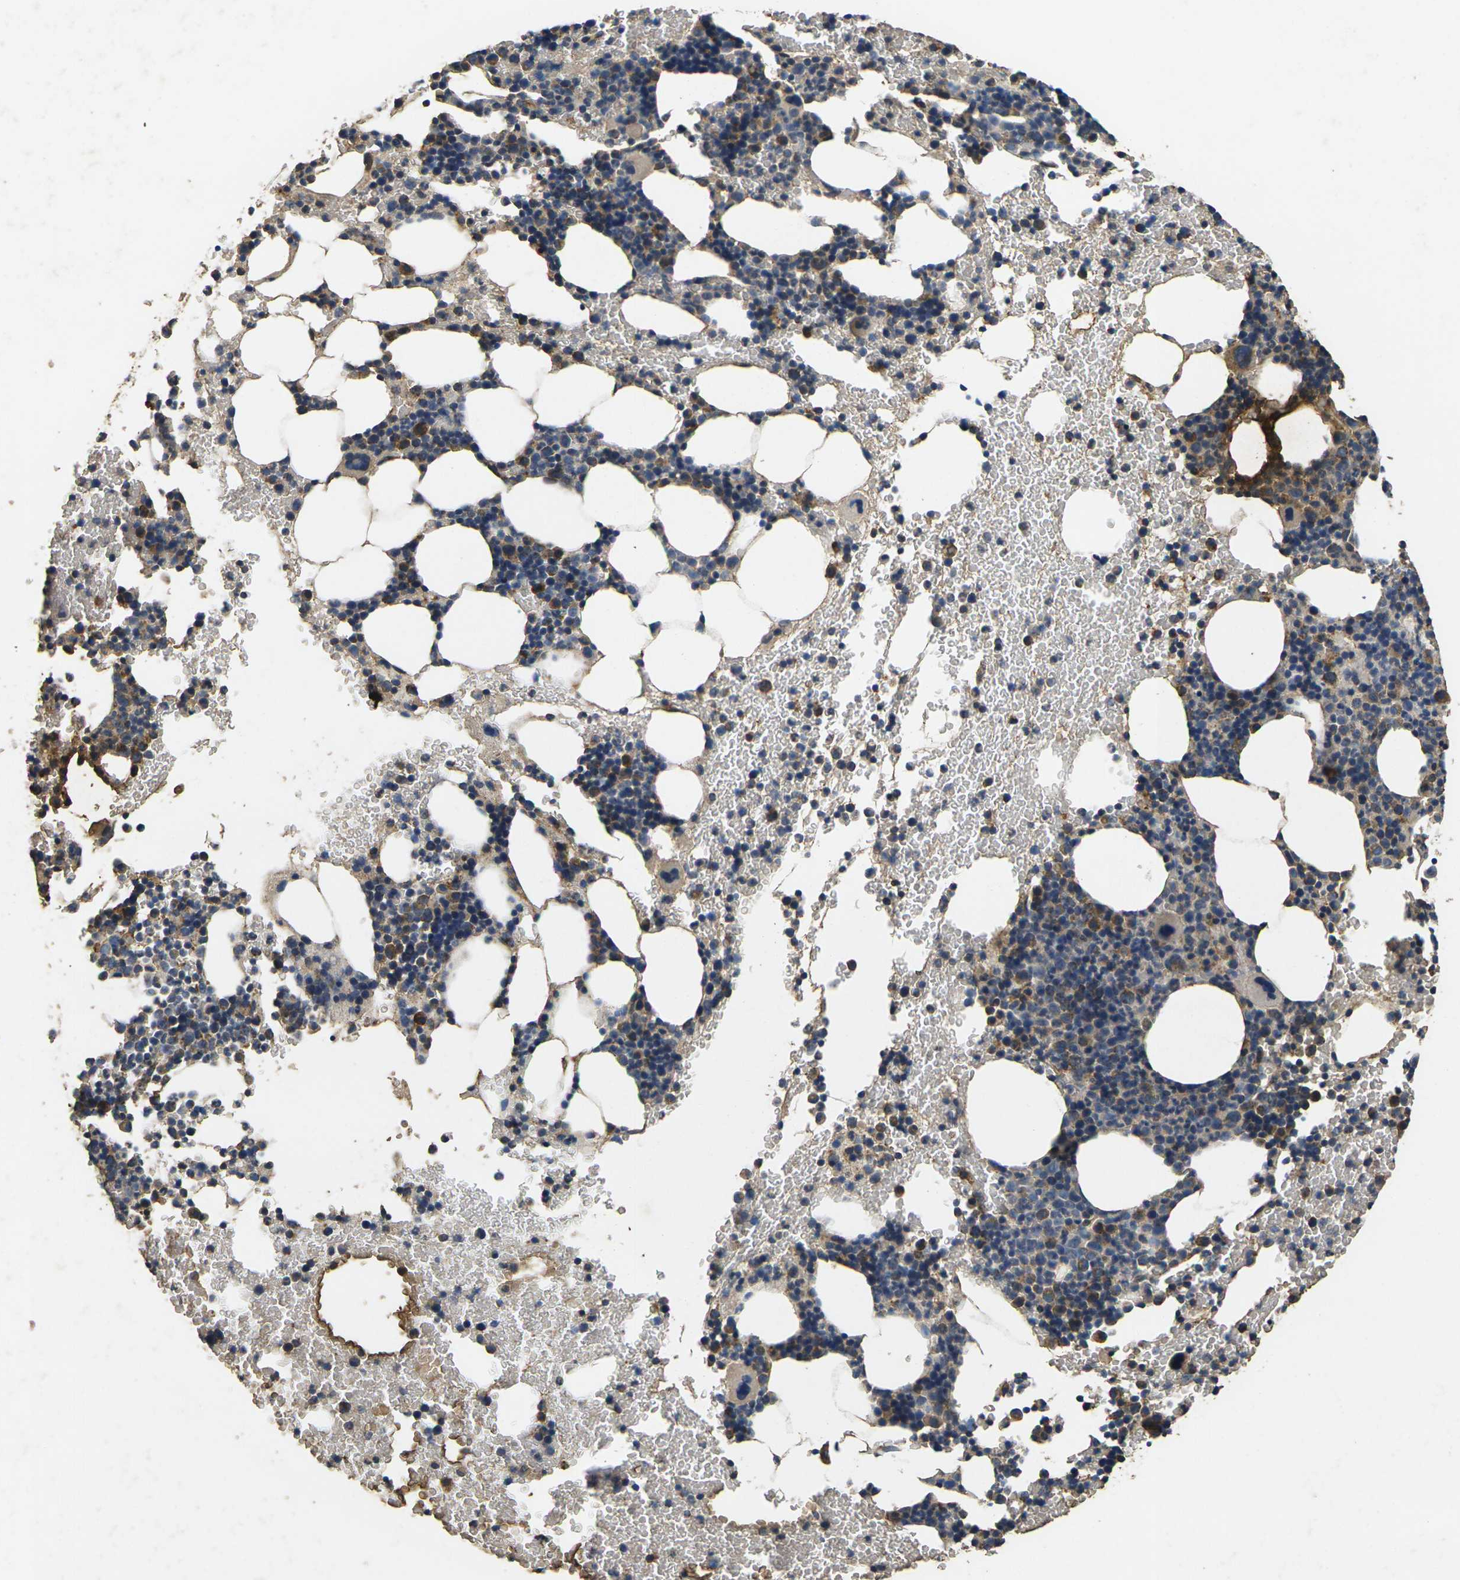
{"staining": {"intensity": "moderate", "quantity": "25%-75%", "location": "cytoplasmic/membranous"}, "tissue": "bone marrow", "cell_type": "Hematopoietic cells", "image_type": "normal", "snomed": [{"axis": "morphology", "description": "Normal tissue, NOS"}, {"axis": "morphology", "description": "Inflammation, NOS"}, {"axis": "topography", "description": "Bone marrow"}], "caption": "Immunohistochemistry photomicrograph of benign bone marrow: human bone marrow stained using immunohistochemistry exhibits medium levels of moderate protein expression localized specifically in the cytoplasmic/membranous of hematopoietic cells, appearing as a cytoplasmic/membranous brown color.", "gene": "MAPK11", "patient": {"sex": "female", "age": 70}}